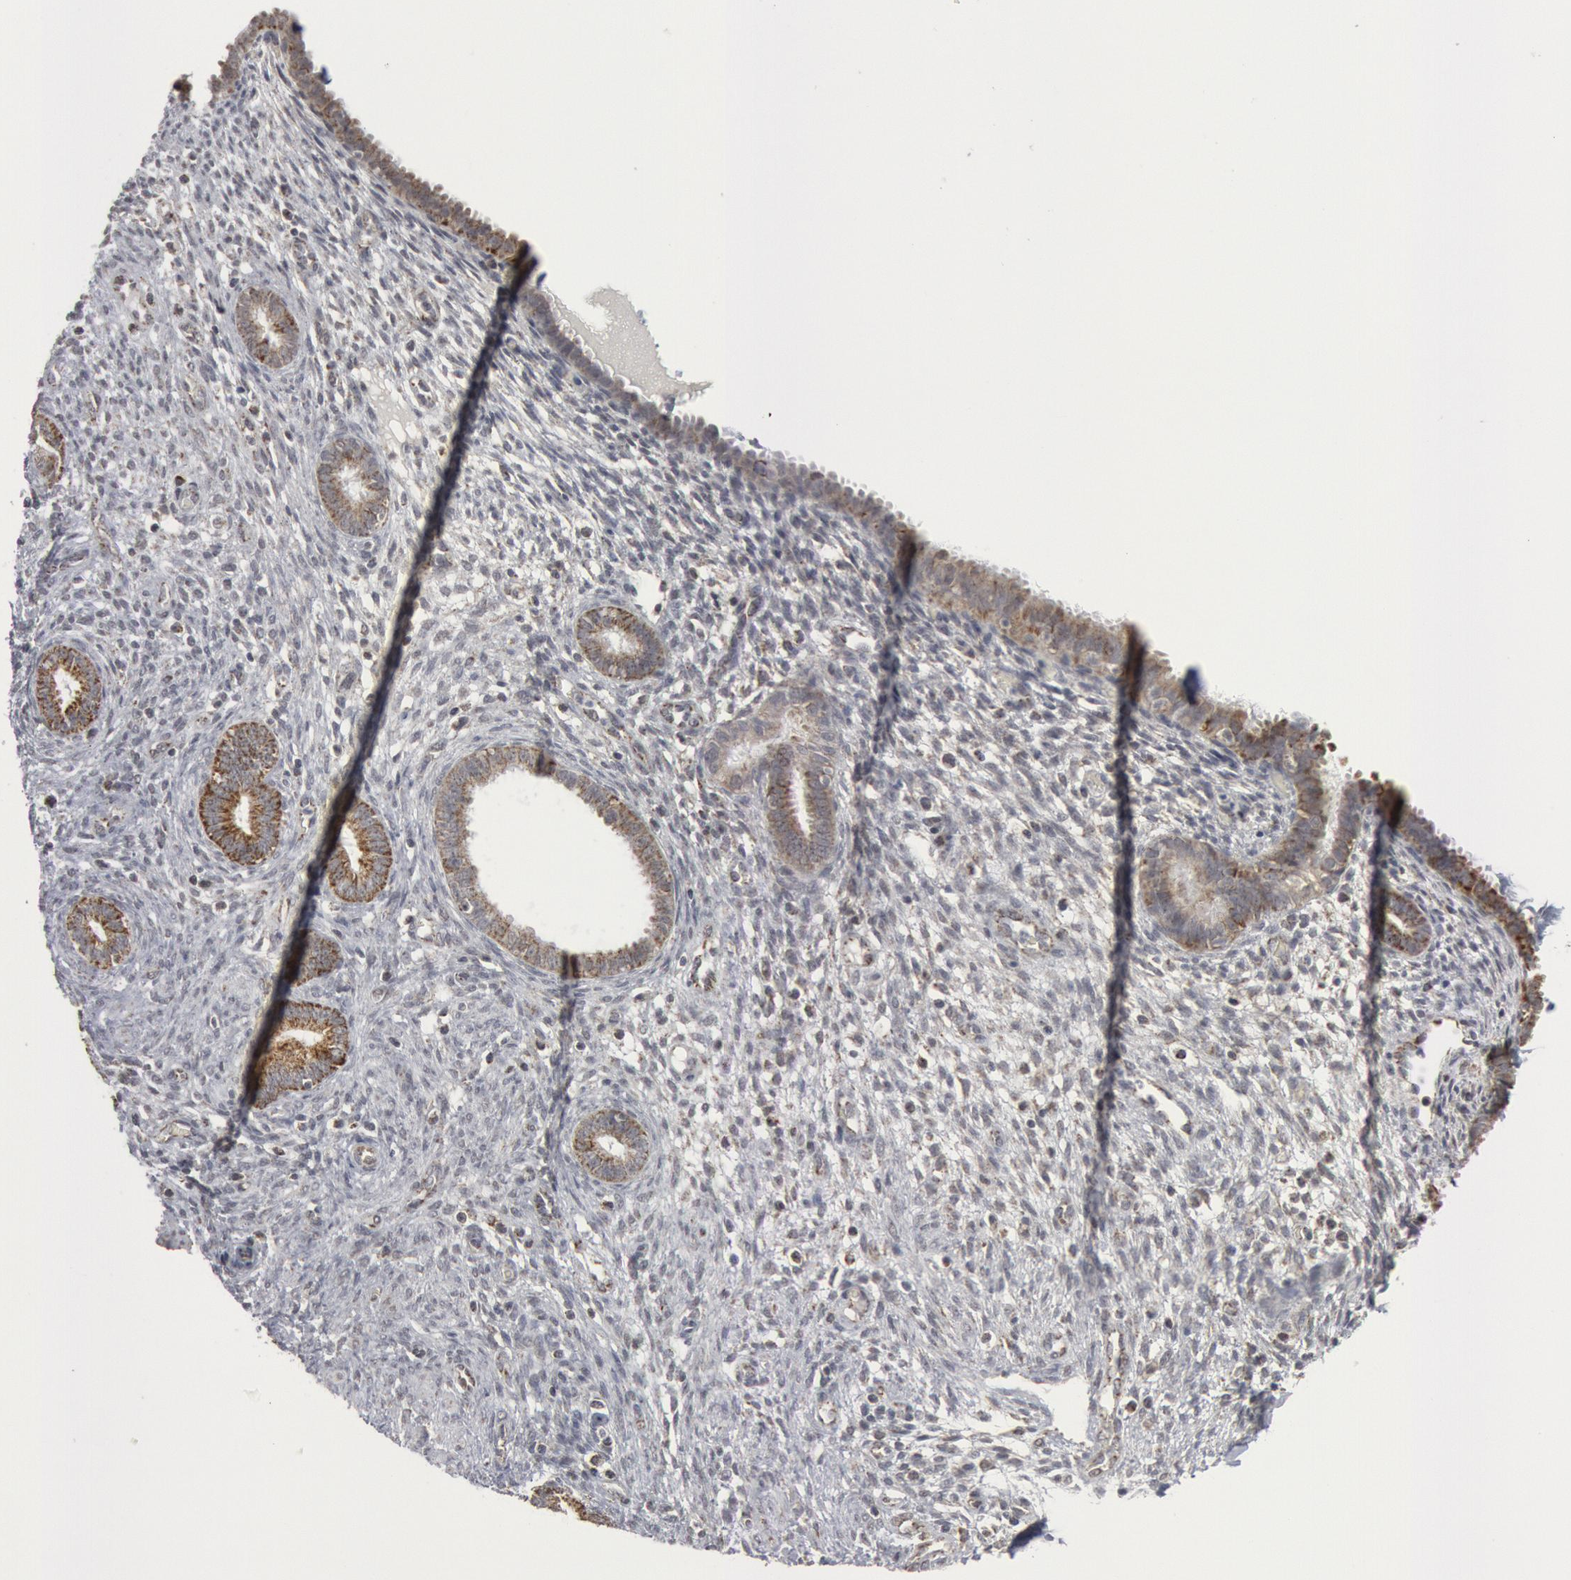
{"staining": {"intensity": "moderate", "quantity": "<25%", "location": "cytoplasmic/membranous"}, "tissue": "endometrium", "cell_type": "Cells in endometrial stroma", "image_type": "normal", "snomed": [{"axis": "morphology", "description": "Normal tissue, NOS"}, {"axis": "topography", "description": "Endometrium"}], "caption": "The histopathology image shows immunohistochemical staining of unremarkable endometrium. There is moderate cytoplasmic/membranous staining is seen in approximately <25% of cells in endometrial stroma. The staining is performed using DAB (3,3'-diaminobenzidine) brown chromogen to label protein expression. The nuclei are counter-stained blue using hematoxylin.", "gene": "CASP9", "patient": {"sex": "female", "age": 72}}